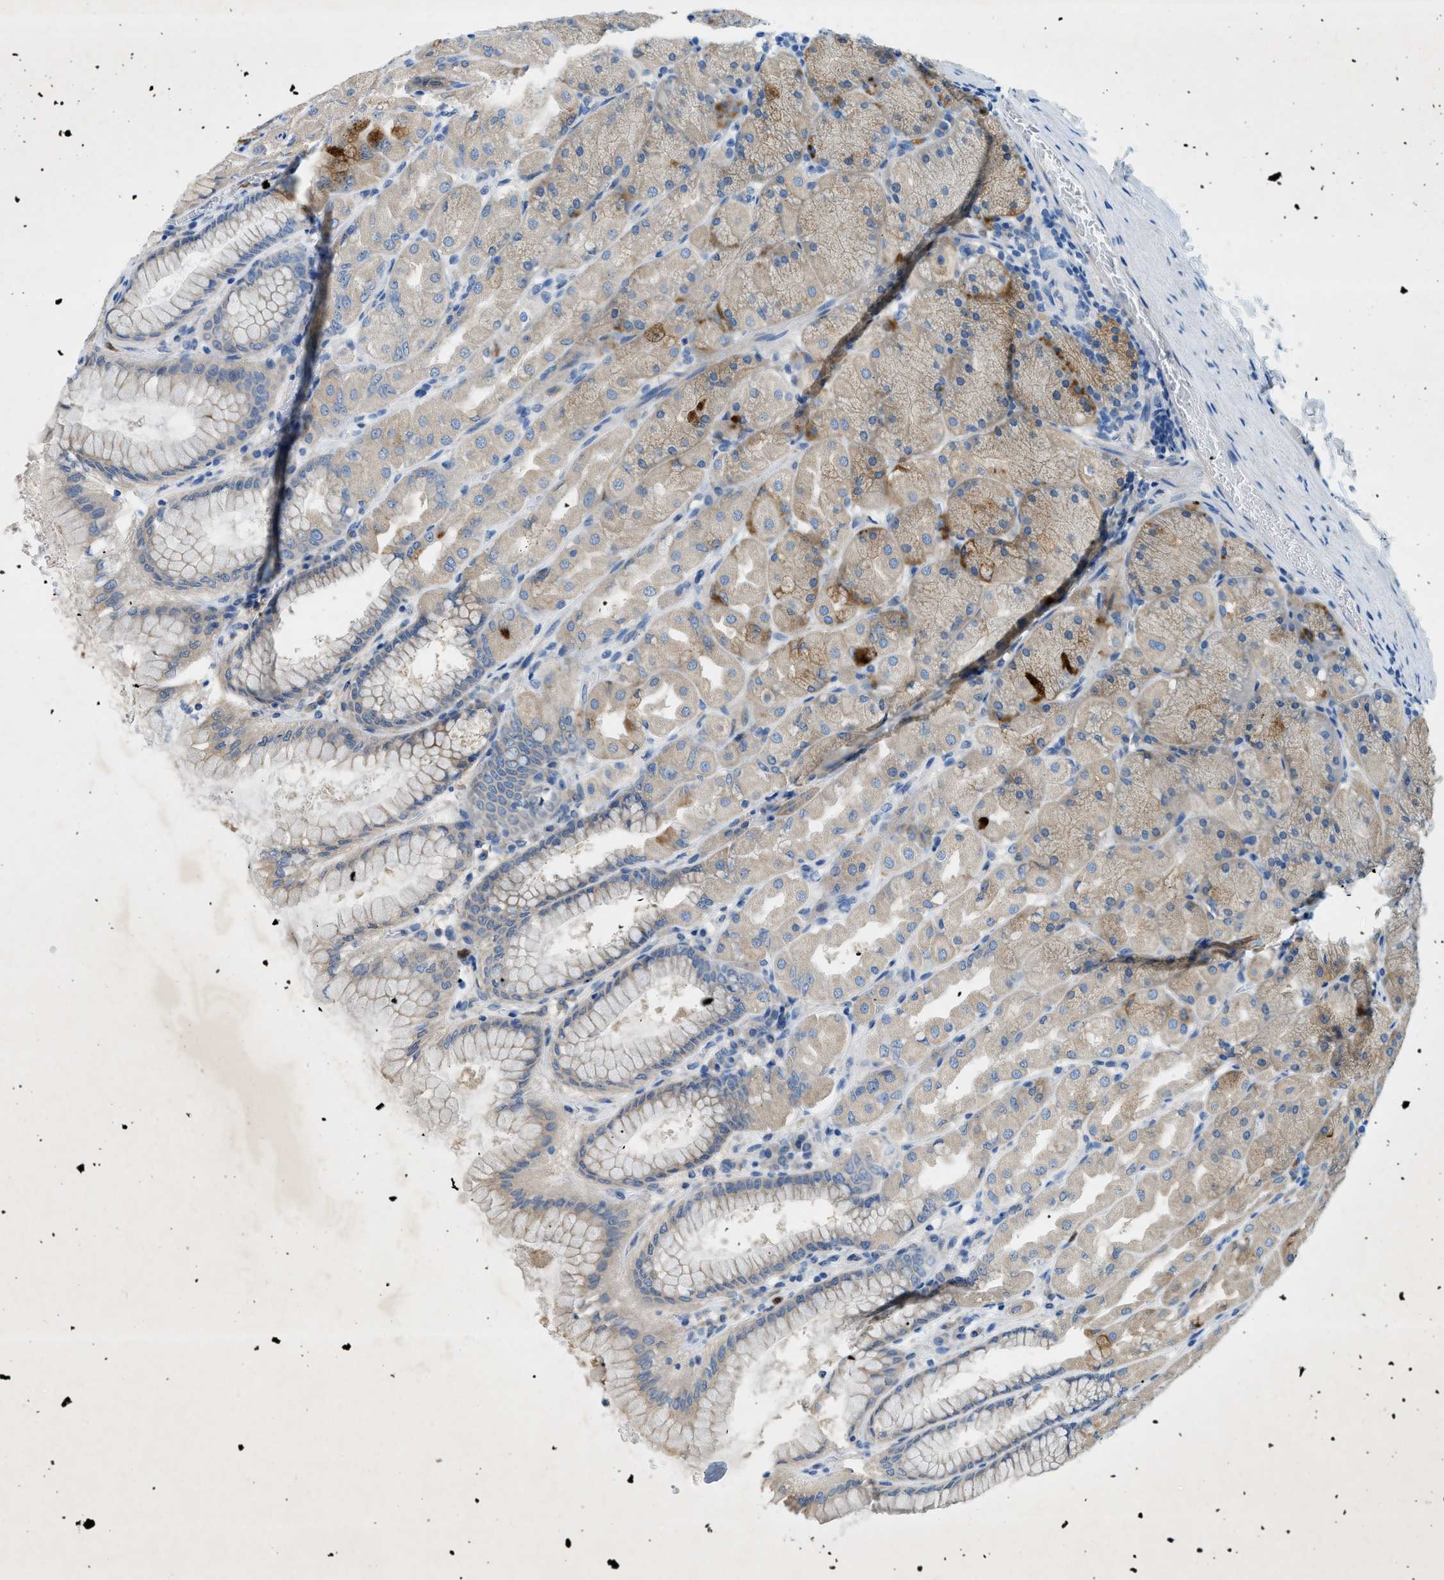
{"staining": {"intensity": "strong", "quantity": "<25%", "location": "cytoplasmic/membranous"}, "tissue": "stomach", "cell_type": "Glandular cells", "image_type": "normal", "snomed": [{"axis": "morphology", "description": "Normal tissue, NOS"}, {"axis": "topography", "description": "Stomach, upper"}], "caption": "About <25% of glandular cells in normal stomach reveal strong cytoplasmic/membranous protein expression as visualized by brown immunohistochemical staining.", "gene": "ZDHHC13", "patient": {"sex": "female", "age": 56}}